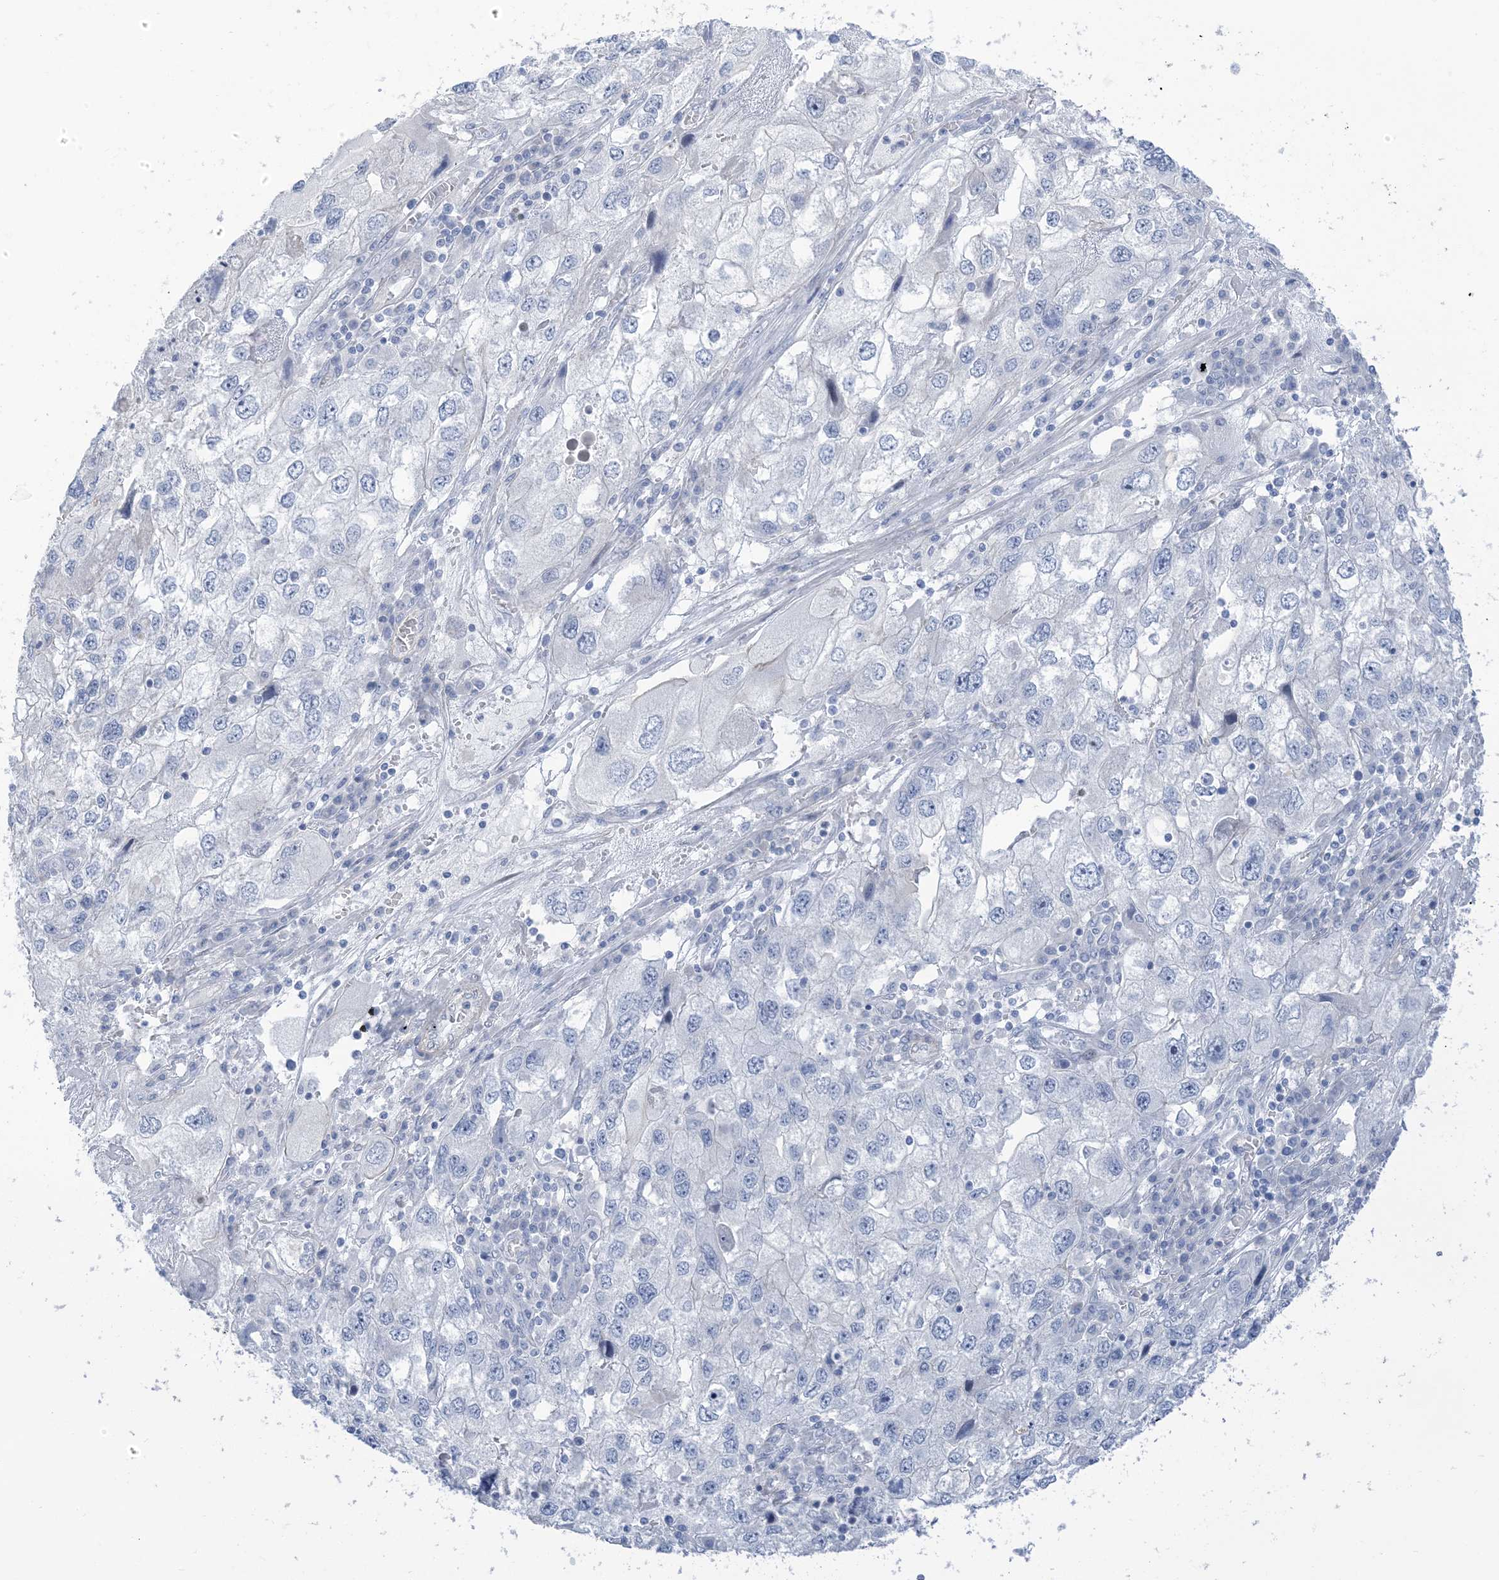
{"staining": {"intensity": "negative", "quantity": "none", "location": "none"}, "tissue": "endometrial cancer", "cell_type": "Tumor cells", "image_type": "cancer", "snomed": [{"axis": "morphology", "description": "Adenocarcinoma, NOS"}, {"axis": "topography", "description": "Endometrium"}], "caption": "DAB (3,3'-diaminobenzidine) immunohistochemical staining of endometrial cancer displays no significant positivity in tumor cells.", "gene": "IL36B", "patient": {"sex": "female", "age": 49}}